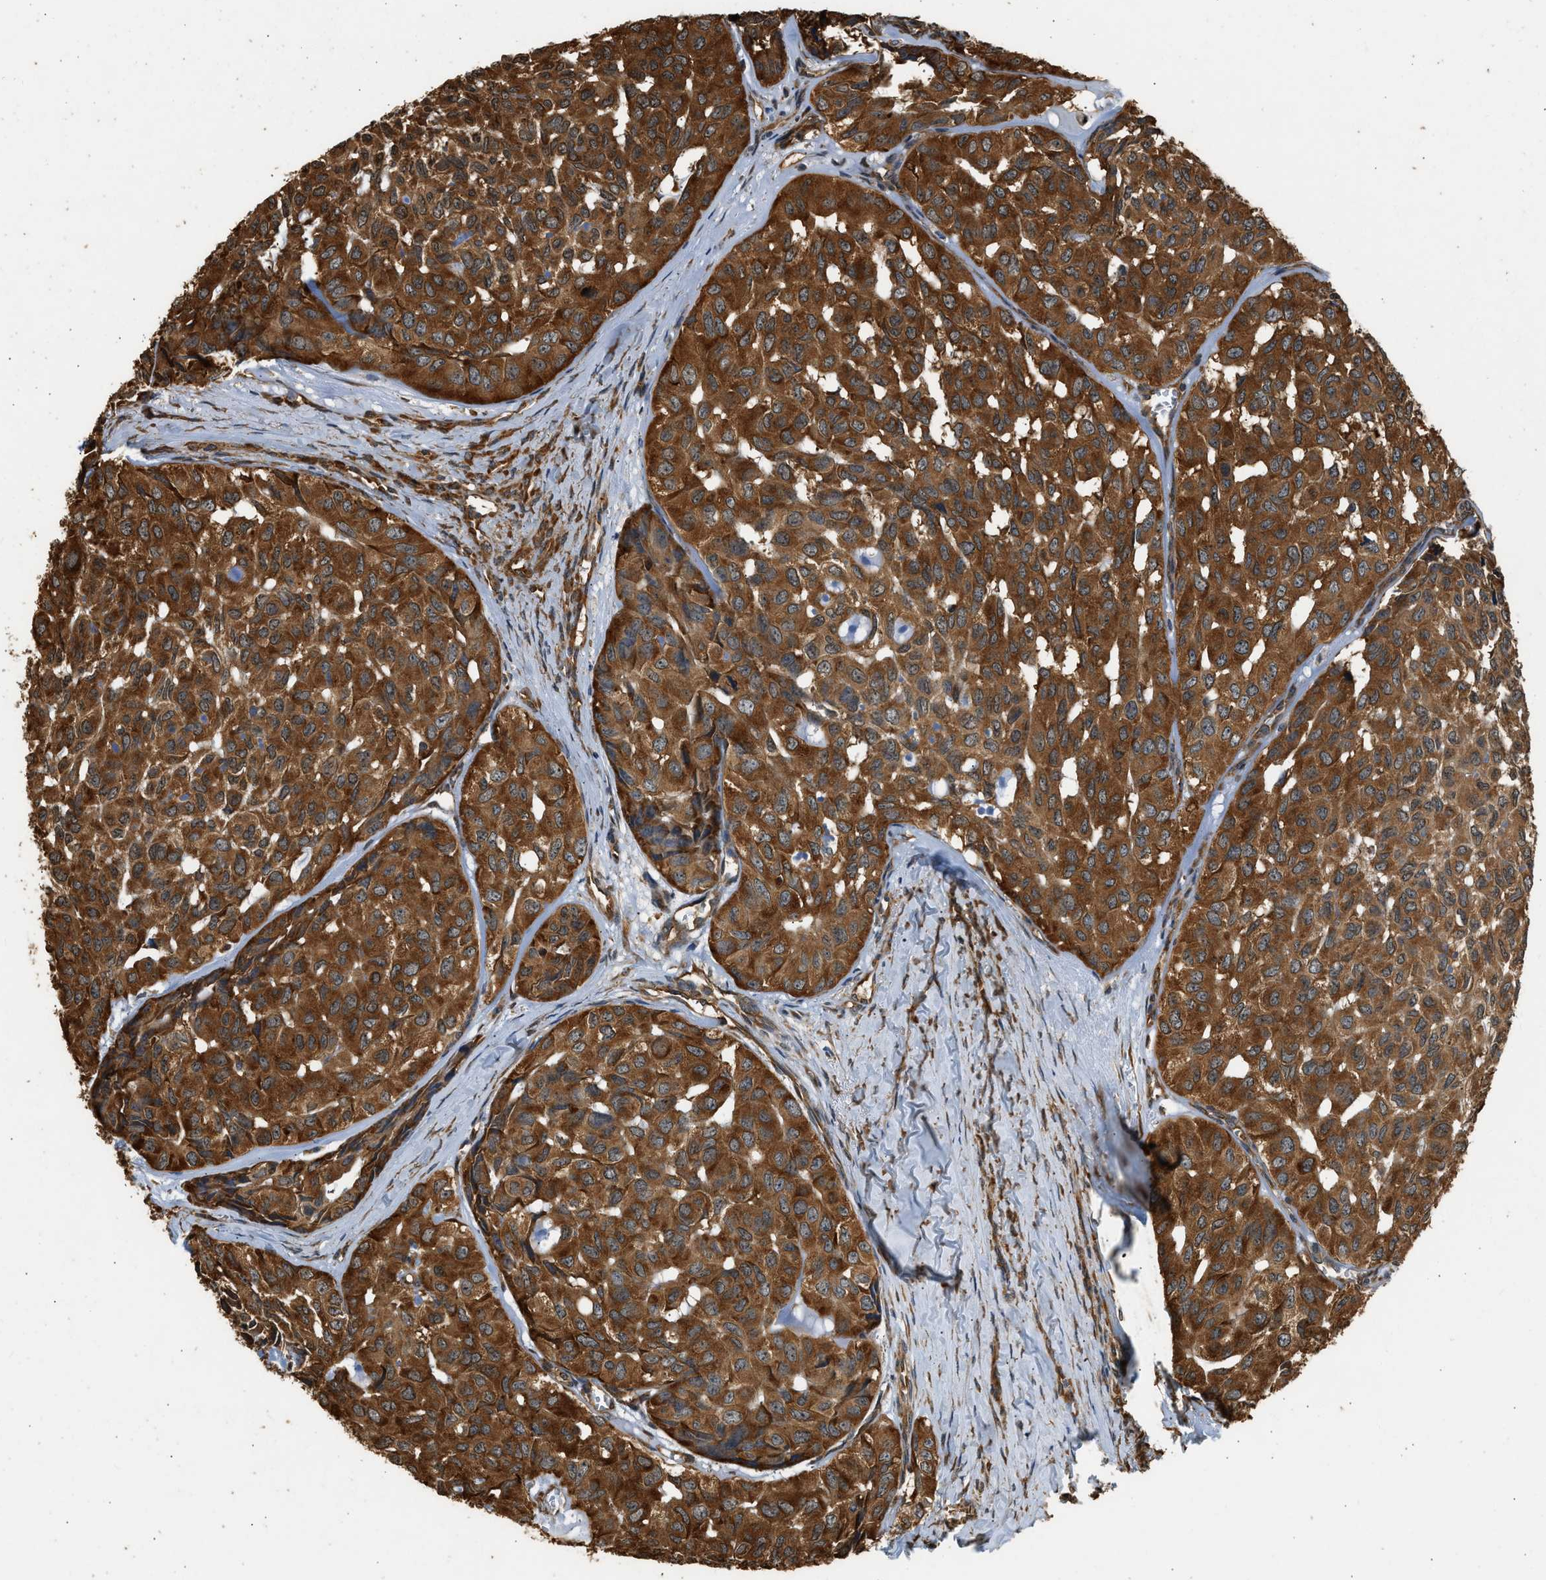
{"staining": {"intensity": "strong", "quantity": ">75%", "location": "cytoplasmic/membranous,nuclear"}, "tissue": "head and neck cancer", "cell_type": "Tumor cells", "image_type": "cancer", "snomed": [{"axis": "morphology", "description": "Adenocarcinoma, NOS"}, {"axis": "topography", "description": "Salivary gland, NOS"}, {"axis": "topography", "description": "Head-Neck"}], "caption": "Protein expression analysis of adenocarcinoma (head and neck) exhibits strong cytoplasmic/membranous and nuclear staining in about >75% of tumor cells.", "gene": "SLC36A4", "patient": {"sex": "female", "age": 76}}